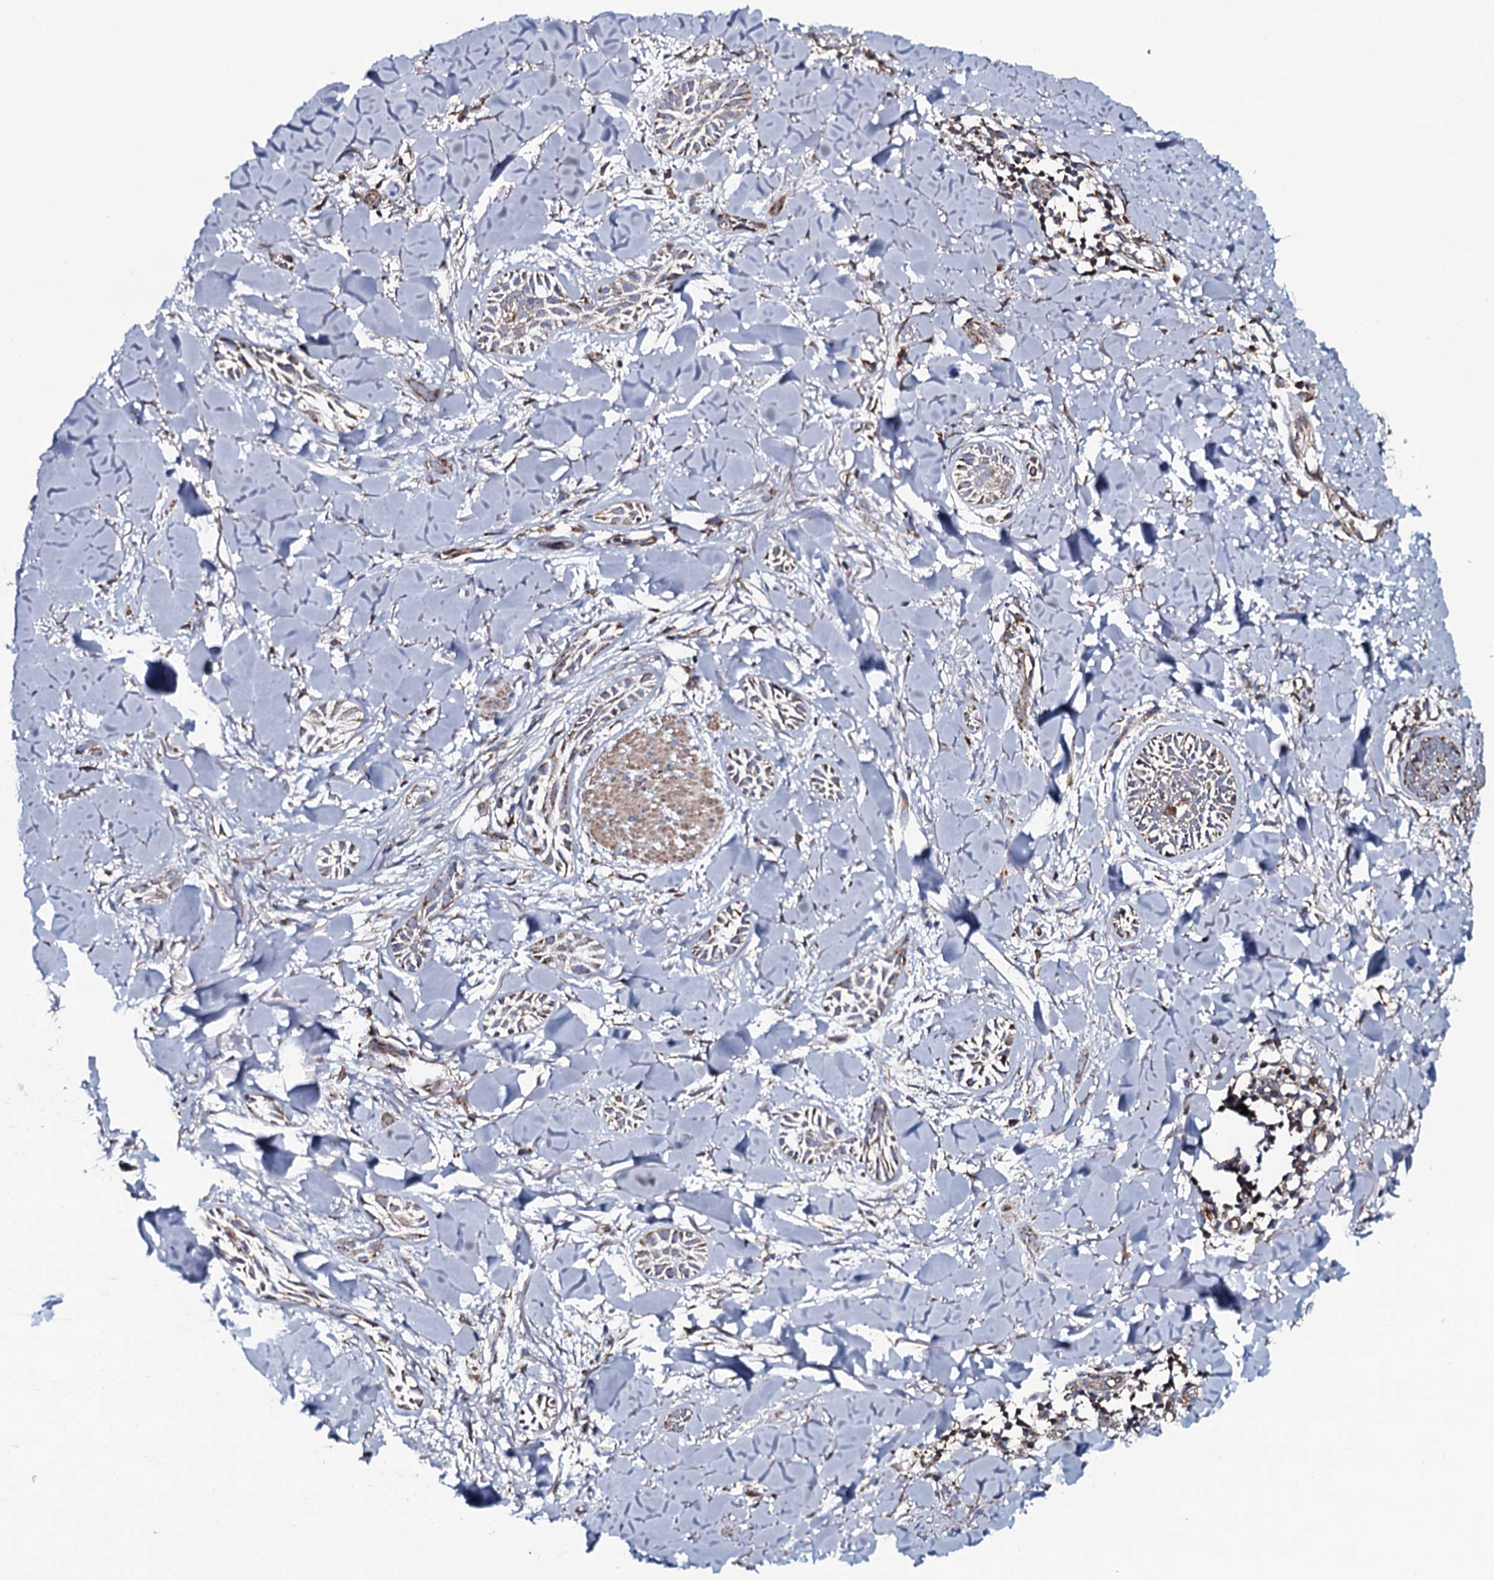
{"staining": {"intensity": "weak", "quantity": "25%-75%", "location": "cytoplasmic/membranous"}, "tissue": "skin cancer", "cell_type": "Tumor cells", "image_type": "cancer", "snomed": [{"axis": "morphology", "description": "Basal cell carcinoma"}, {"axis": "topography", "description": "Skin"}], "caption": "Basal cell carcinoma (skin) stained with a brown dye shows weak cytoplasmic/membranous positive expression in approximately 25%-75% of tumor cells.", "gene": "EVC2", "patient": {"sex": "female", "age": 59}}